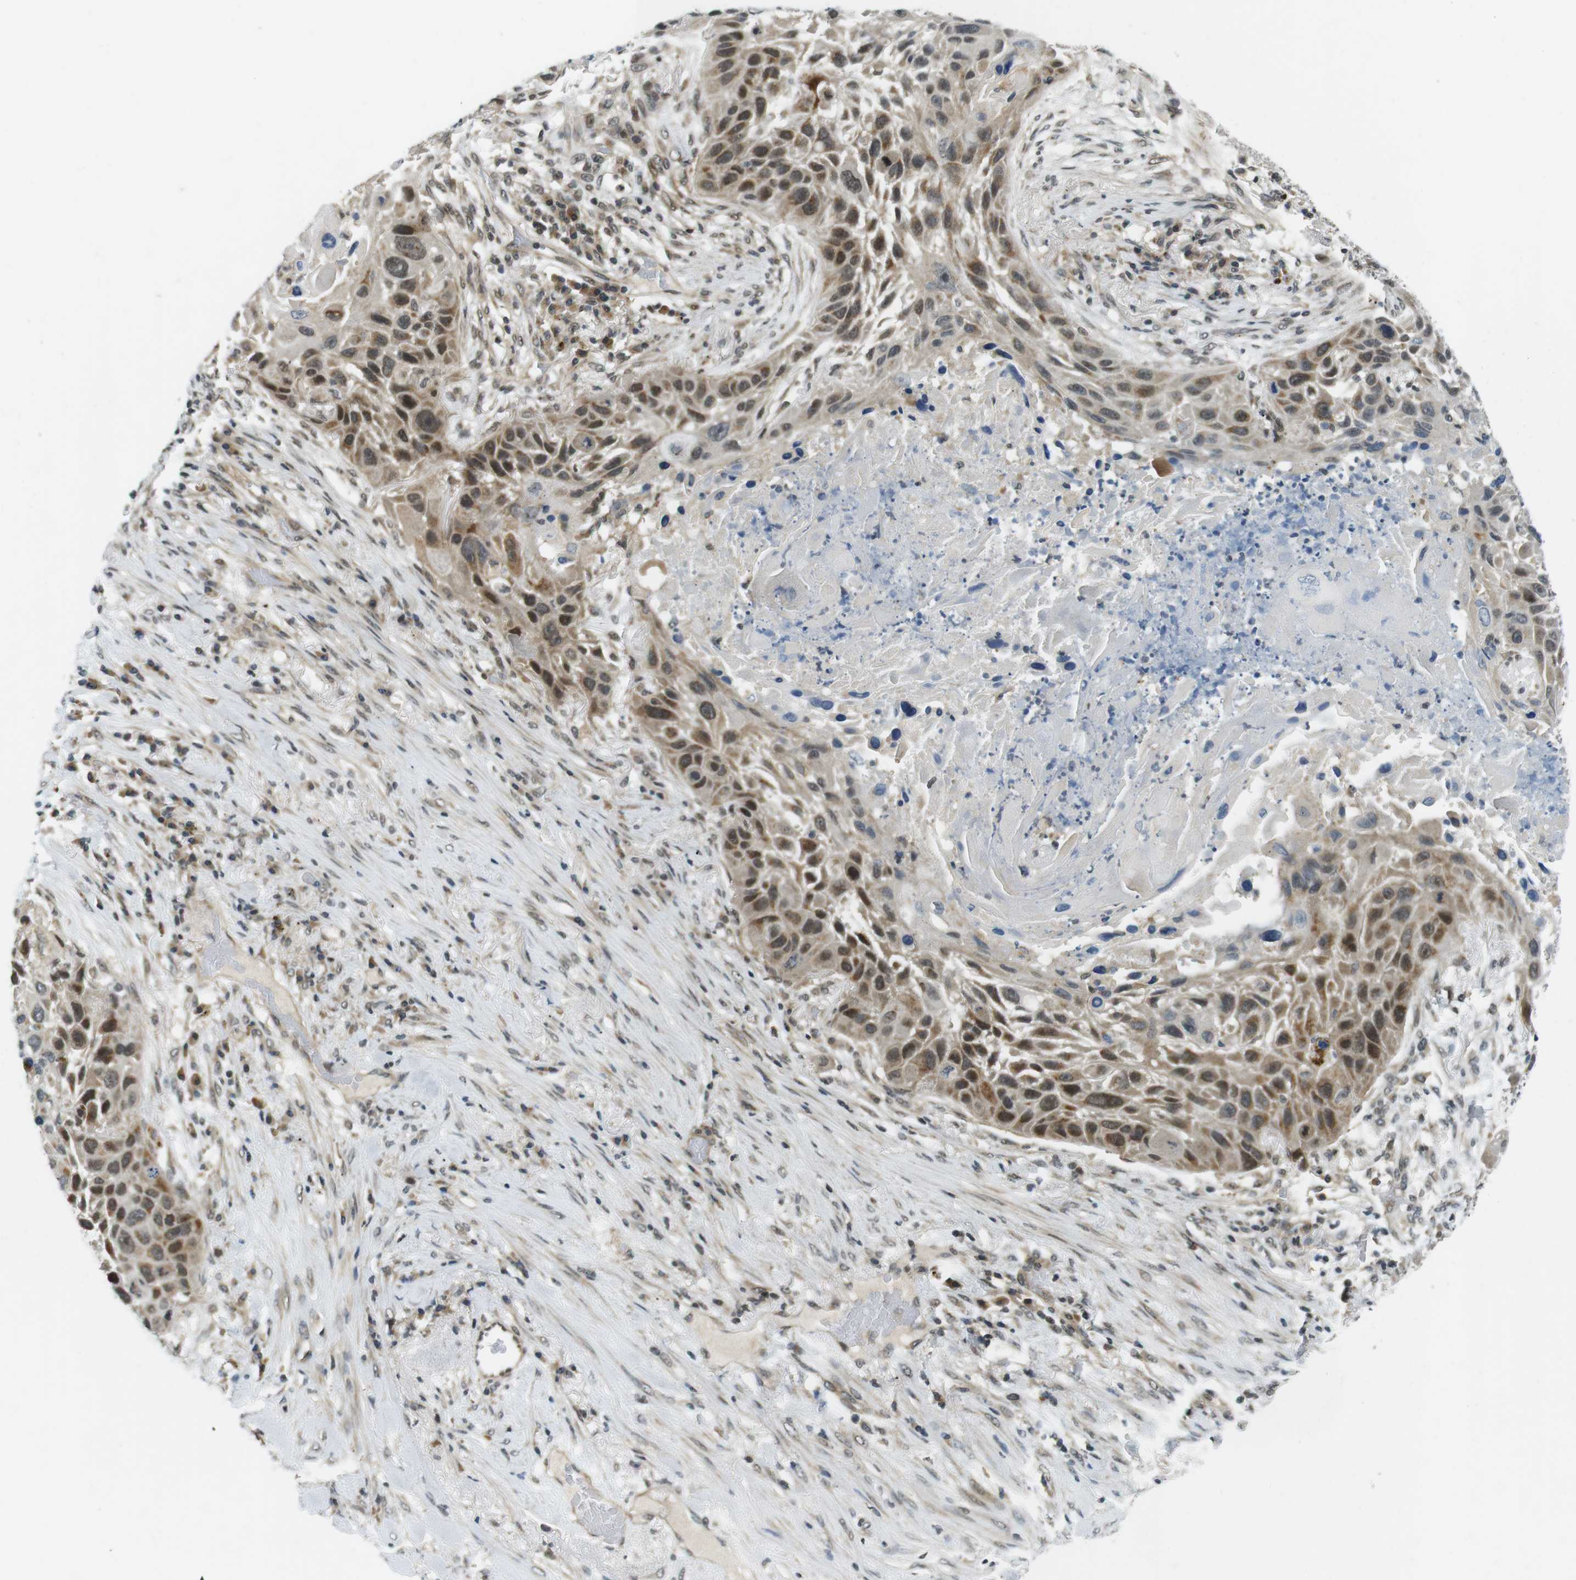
{"staining": {"intensity": "moderate", "quantity": ">75%", "location": "cytoplasmic/membranous,nuclear"}, "tissue": "lung cancer", "cell_type": "Tumor cells", "image_type": "cancer", "snomed": [{"axis": "morphology", "description": "Squamous cell carcinoma, NOS"}, {"axis": "topography", "description": "Lung"}], "caption": "Lung cancer (squamous cell carcinoma) stained with DAB immunohistochemistry reveals medium levels of moderate cytoplasmic/membranous and nuclear expression in about >75% of tumor cells.", "gene": "BRD4", "patient": {"sex": "male", "age": 57}}